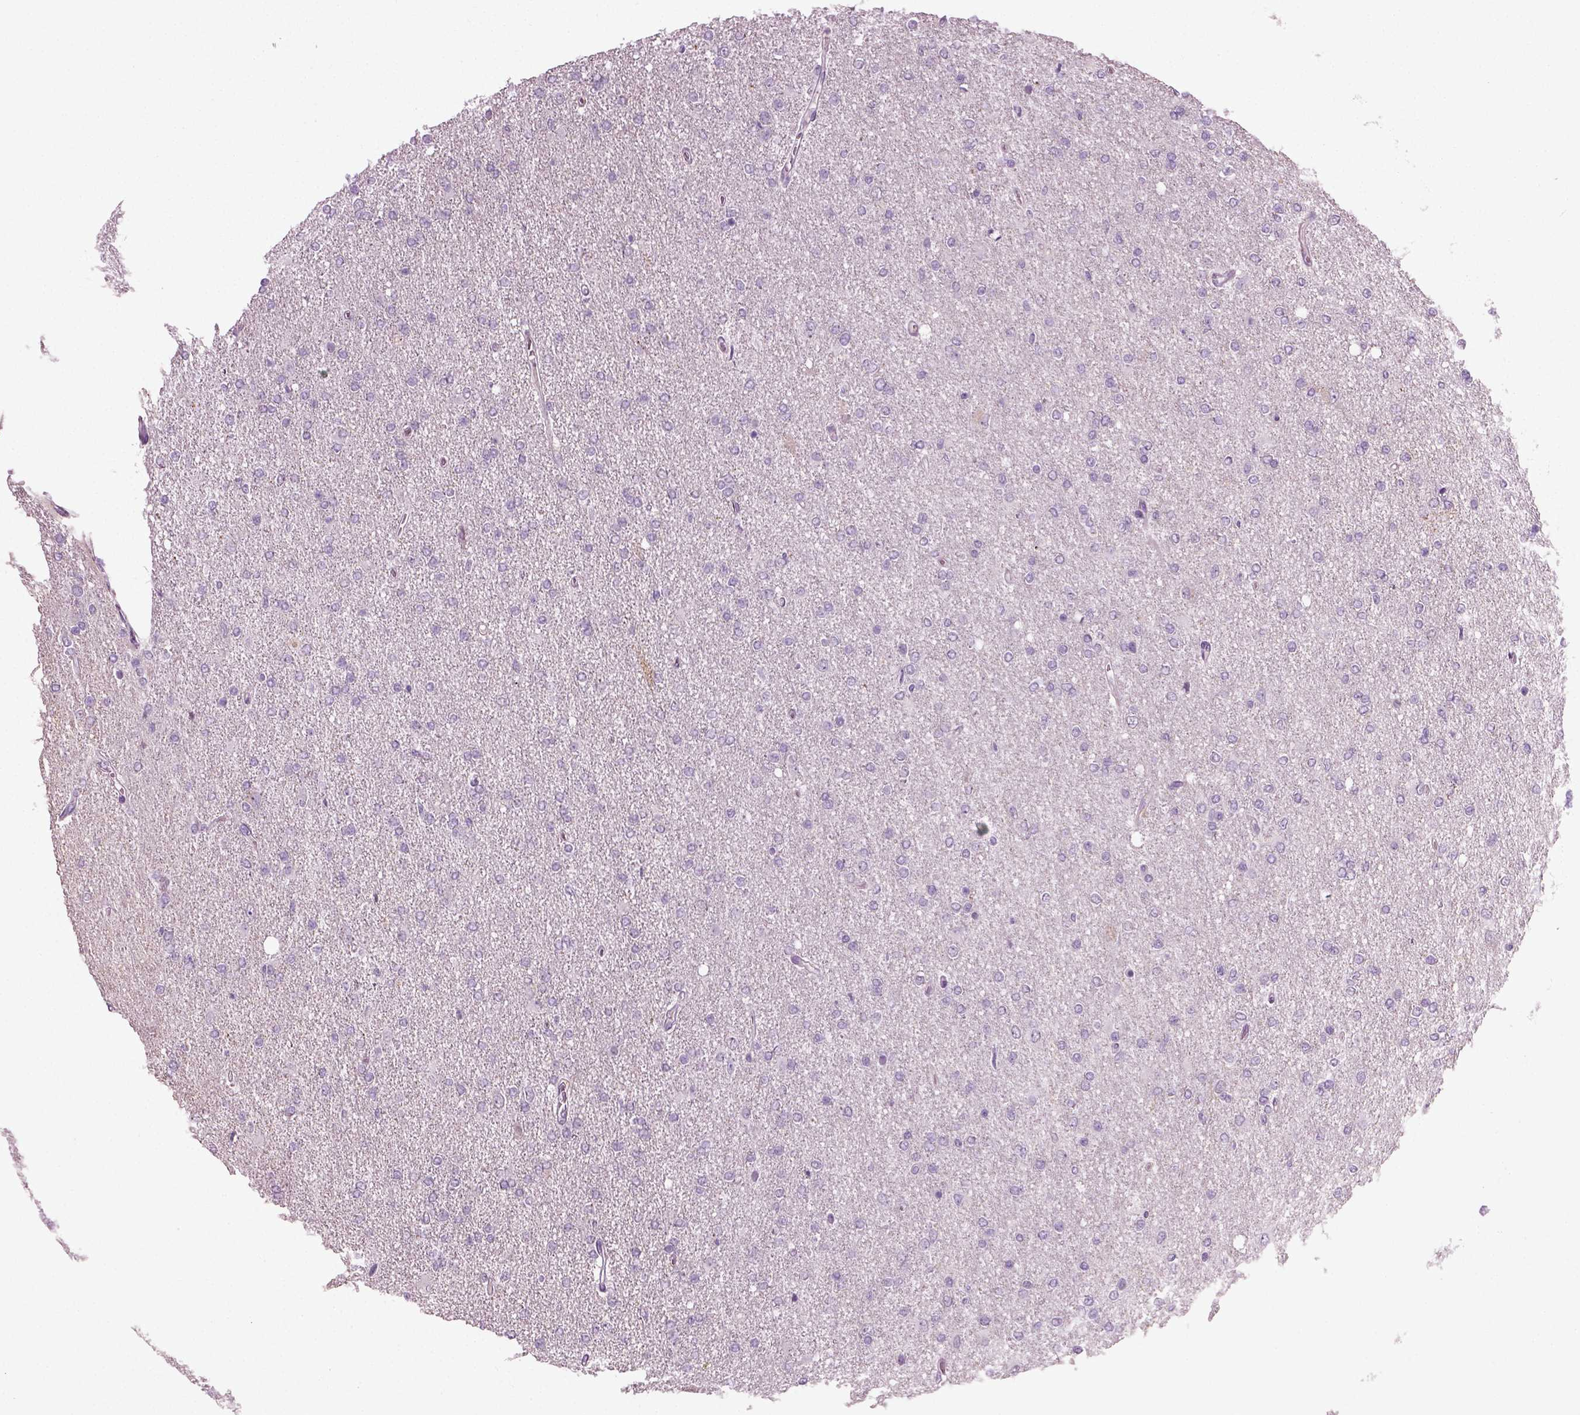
{"staining": {"intensity": "negative", "quantity": "none", "location": "none"}, "tissue": "glioma", "cell_type": "Tumor cells", "image_type": "cancer", "snomed": [{"axis": "morphology", "description": "Glioma, malignant, High grade"}, {"axis": "topography", "description": "Cerebral cortex"}], "caption": "Immunohistochemical staining of glioma shows no significant positivity in tumor cells.", "gene": "SCG5", "patient": {"sex": "male", "age": 70}}